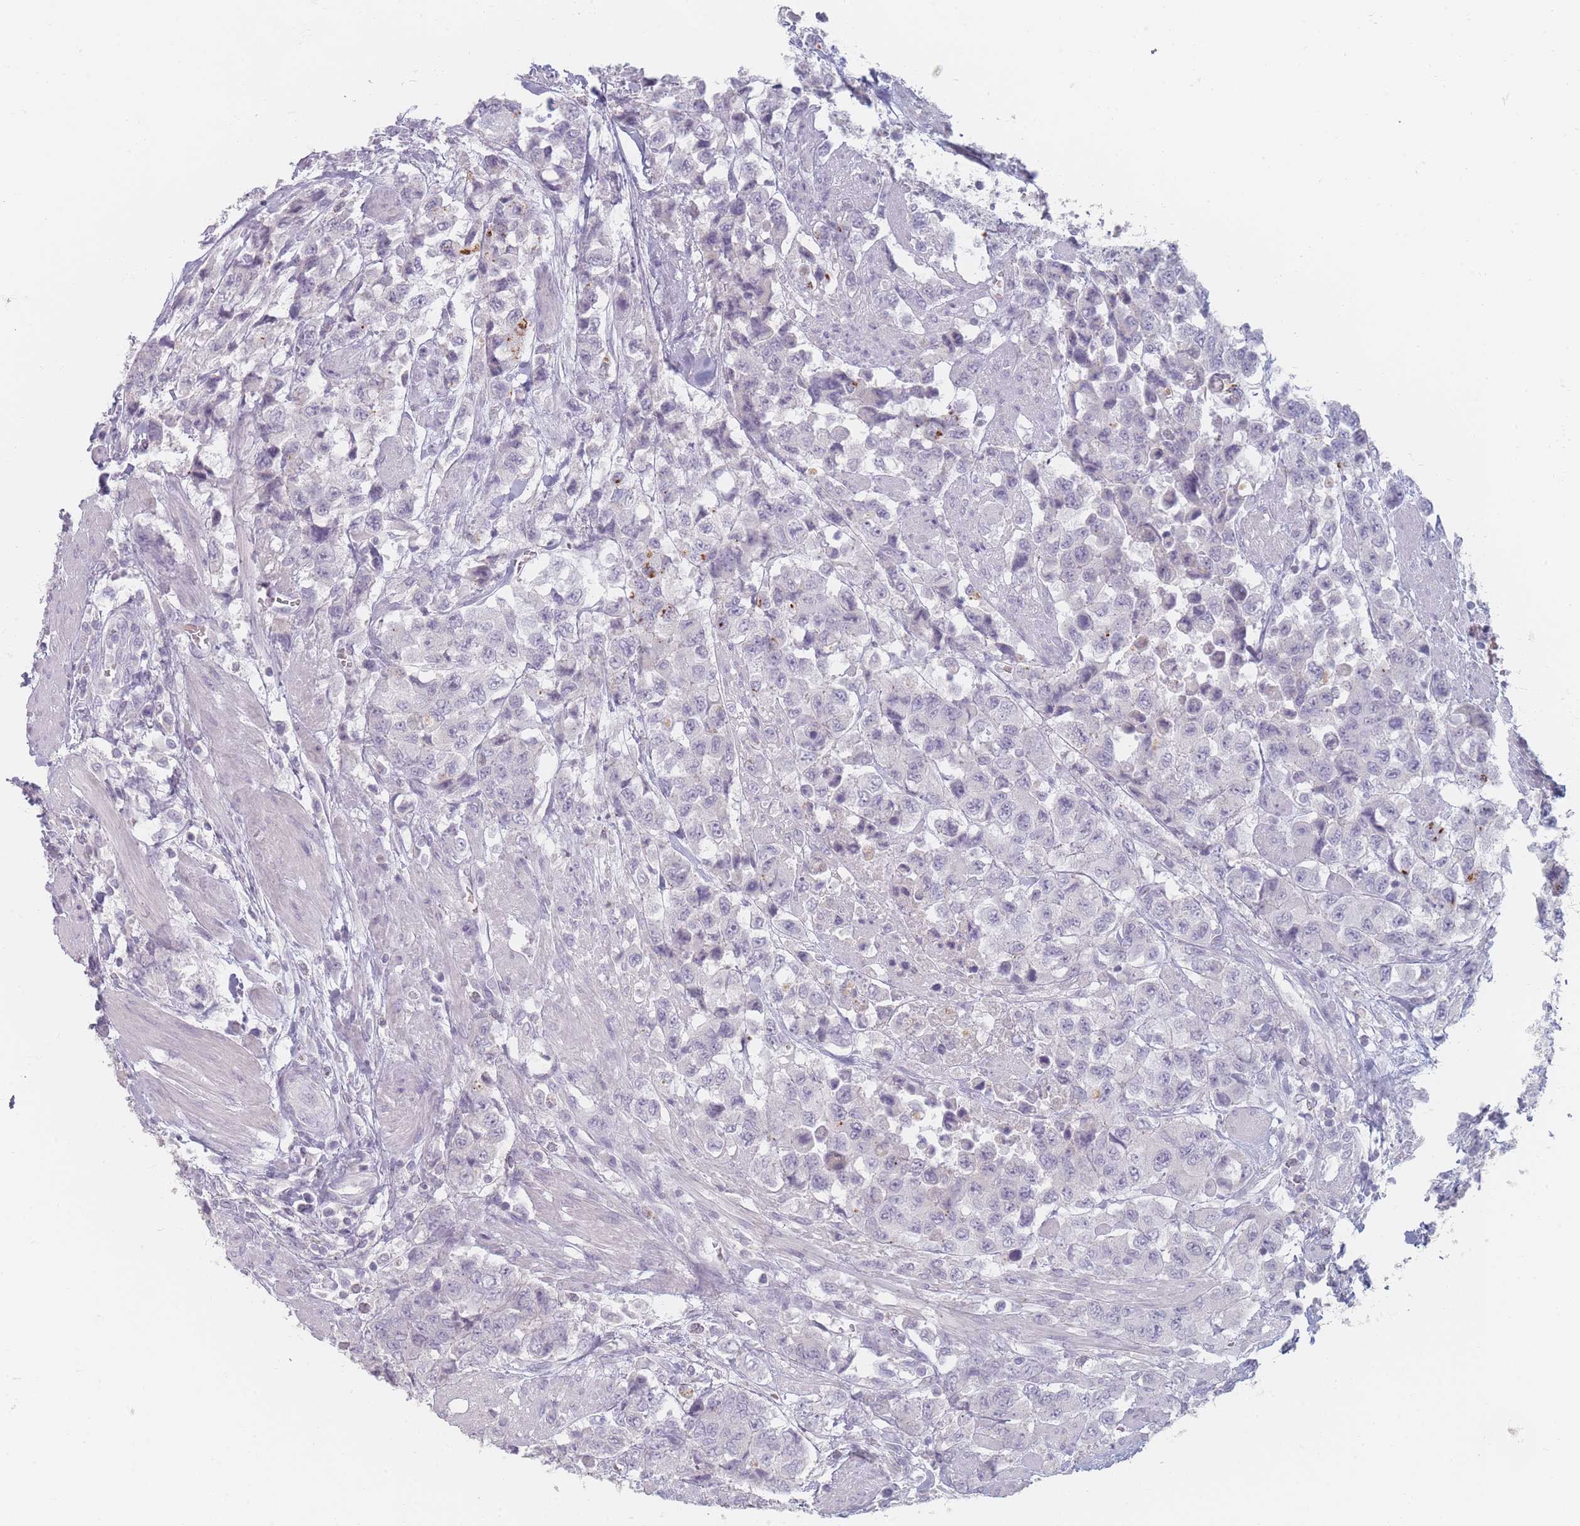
{"staining": {"intensity": "negative", "quantity": "none", "location": "none"}, "tissue": "urothelial cancer", "cell_type": "Tumor cells", "image_type": "cancer", "snomed": [{"axis": "morphology", "description": "Urothelial carcinoma, High grade"}, {"axis": "topography", "description": "Urinary bladder"}], "caption": "High magnification brightfield microscopy of urothelial carcinoma (high-grade) stained with DAB (brown) and counterstained with hematoxylin (blue): tumor cells show no significant staining. (DAB (3,3'-diaminobenzidine) immunohistochemistry with hematoxylin counter stain).", "gene": "HELZ2", "patient": {"sex": "female", "age": 78}}